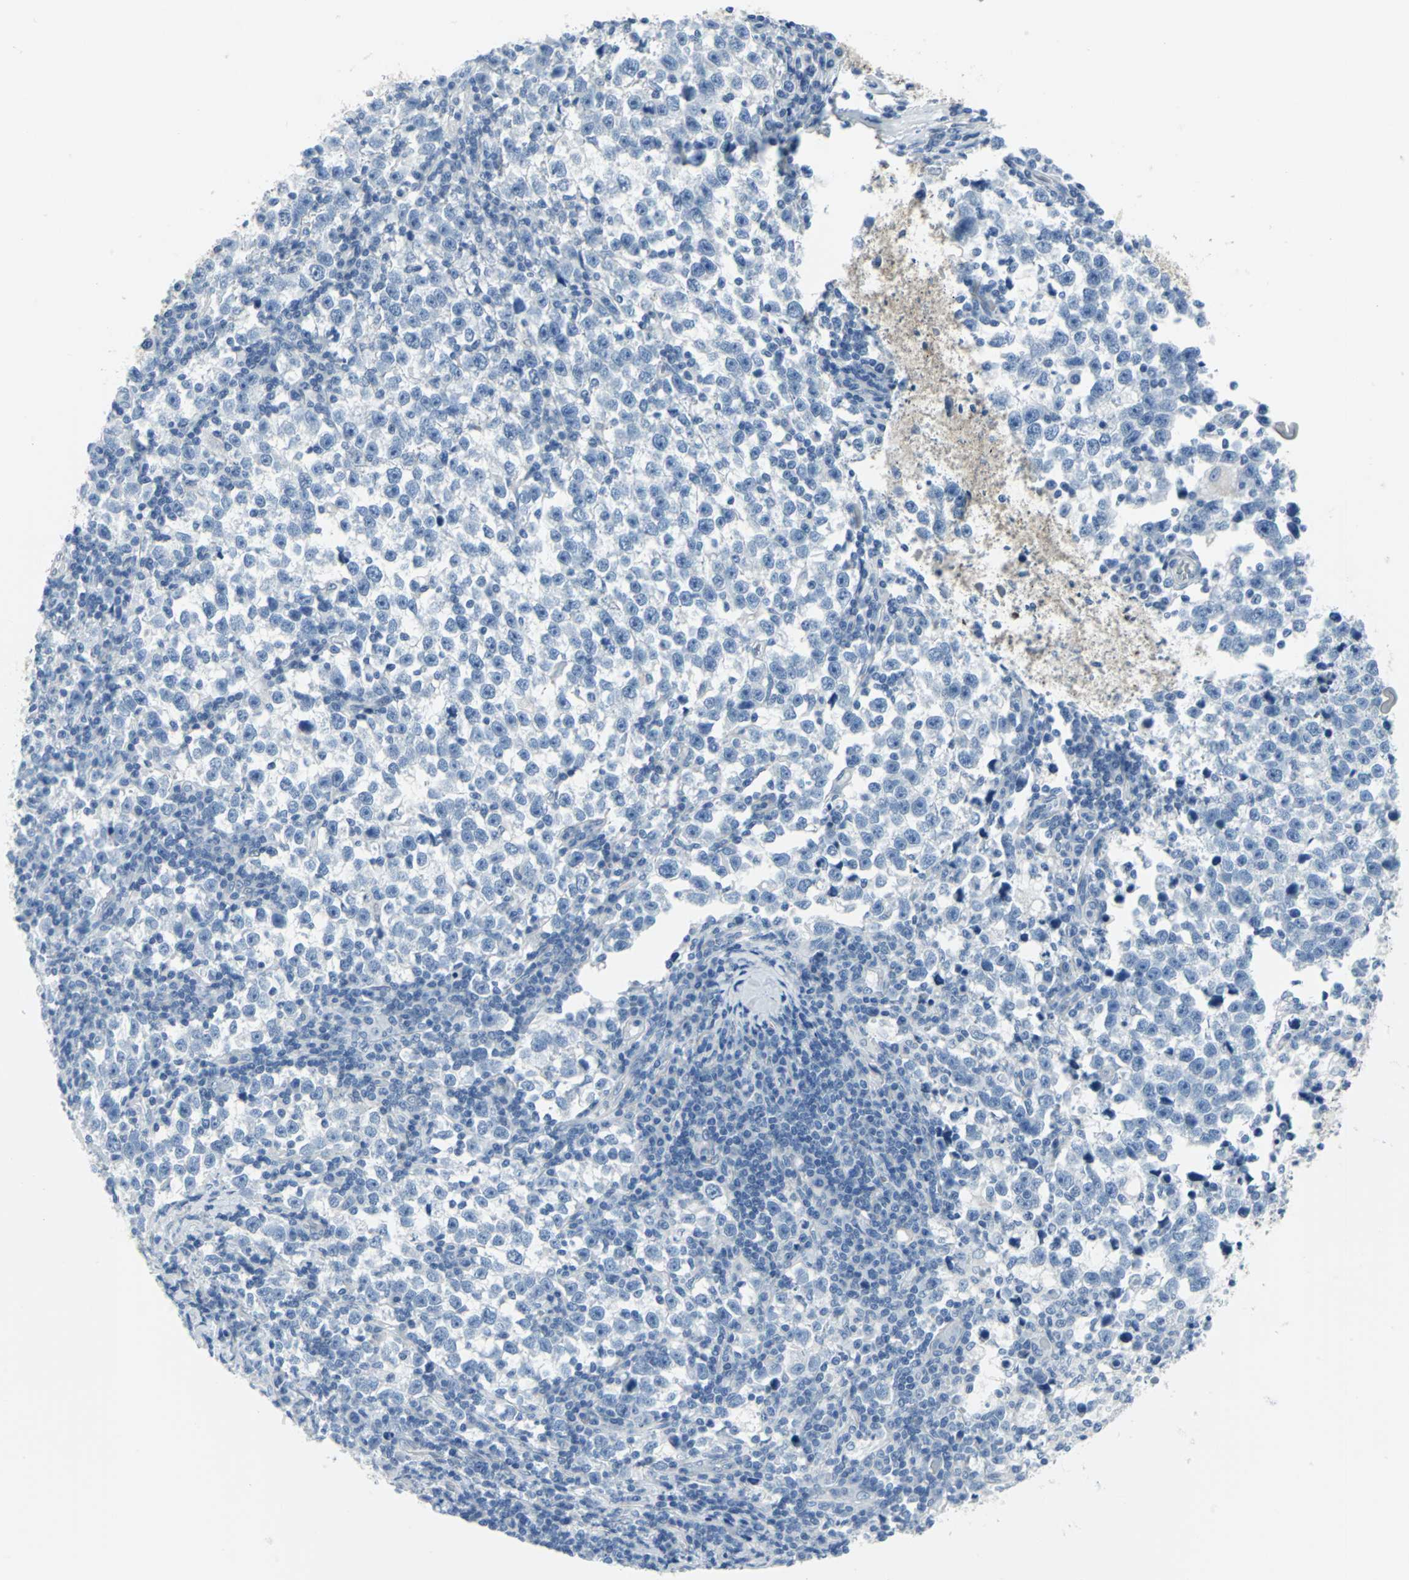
{"staining": {"intensity": "negative", "quantity": "none", "location": "none"}, "tissue": "testis cancer", "cell_type": "Tumor cells", "image_type": "cancer", "snomed": [{"axis": "morphology", "description": "Seminoma, NOS"}, {"axis": "topography", "description": "Testis"}], "caption": "DAB immunohistochemical staining of seminoma (testis) shows no significant expression in tumor cells.", "gene": "CYB5A", "patient": {"sex": "male", "age": 43}}